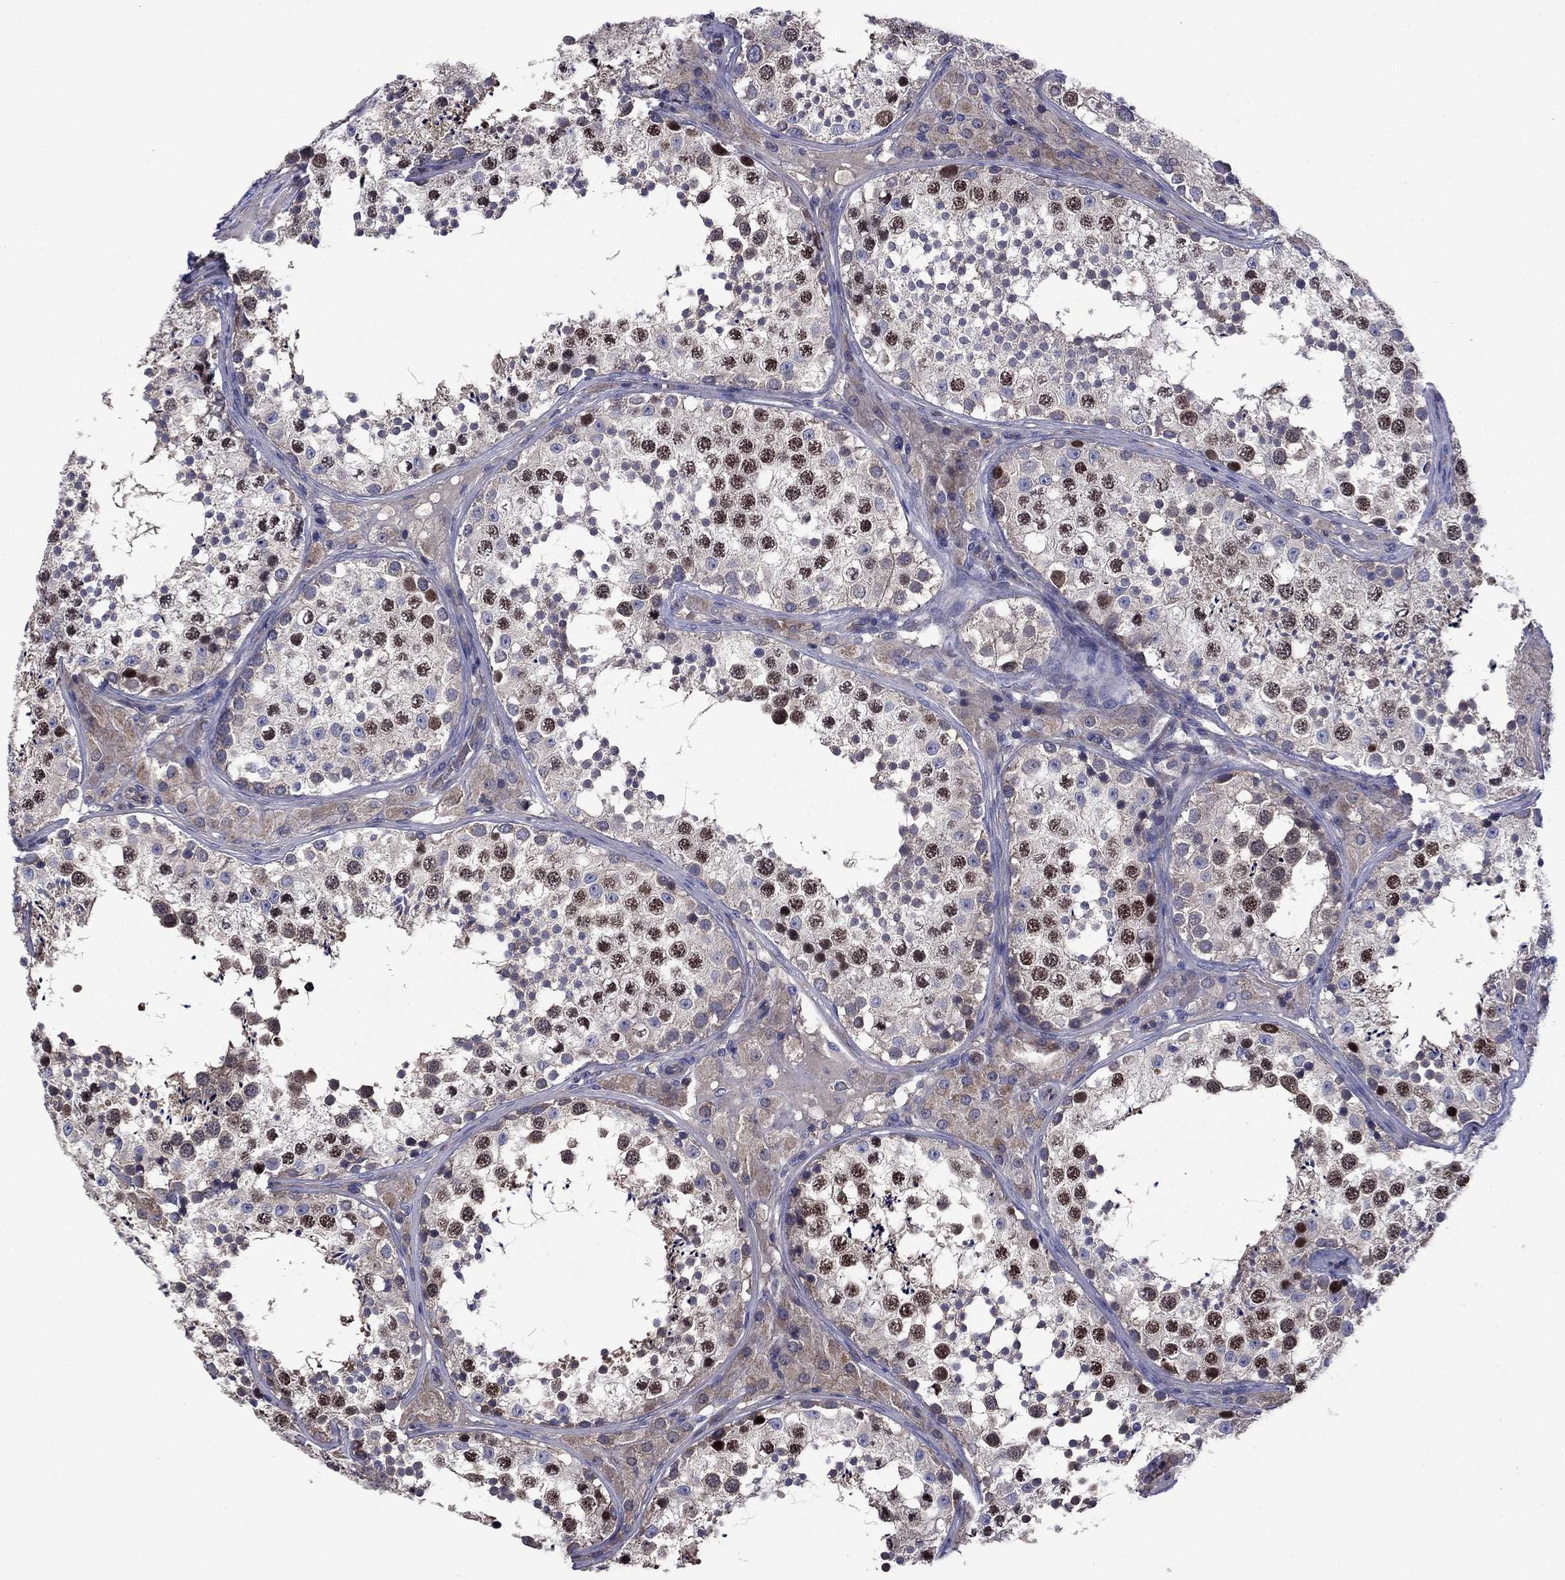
{"staining": {"intensity": "strong", "quantity": "<25%", "location": "nuclear"}, "tissue": "testis", "cell_type": "Cells in seminiferous ducts", "image_type": "normal", "snomed": [{"axis": "morphology", "description": "Normal tissue, NOS"}, {"axis": "topography", "description": "Testis"}], "caption": "IHC (DAB (3,3'-diaminobenzidine)) staining of unremarkable human testis reveals strong nuclear protein positivity in about <25% of cells in seminiferous ducts. Using DAB (3,3'-diaminobenzidine) (brown) and hematoxylin (blue) stains, captured at high magnification using brightfield microscopy.", "gene": "KIF22", "patient": {"sex": "male", "age": 34}}